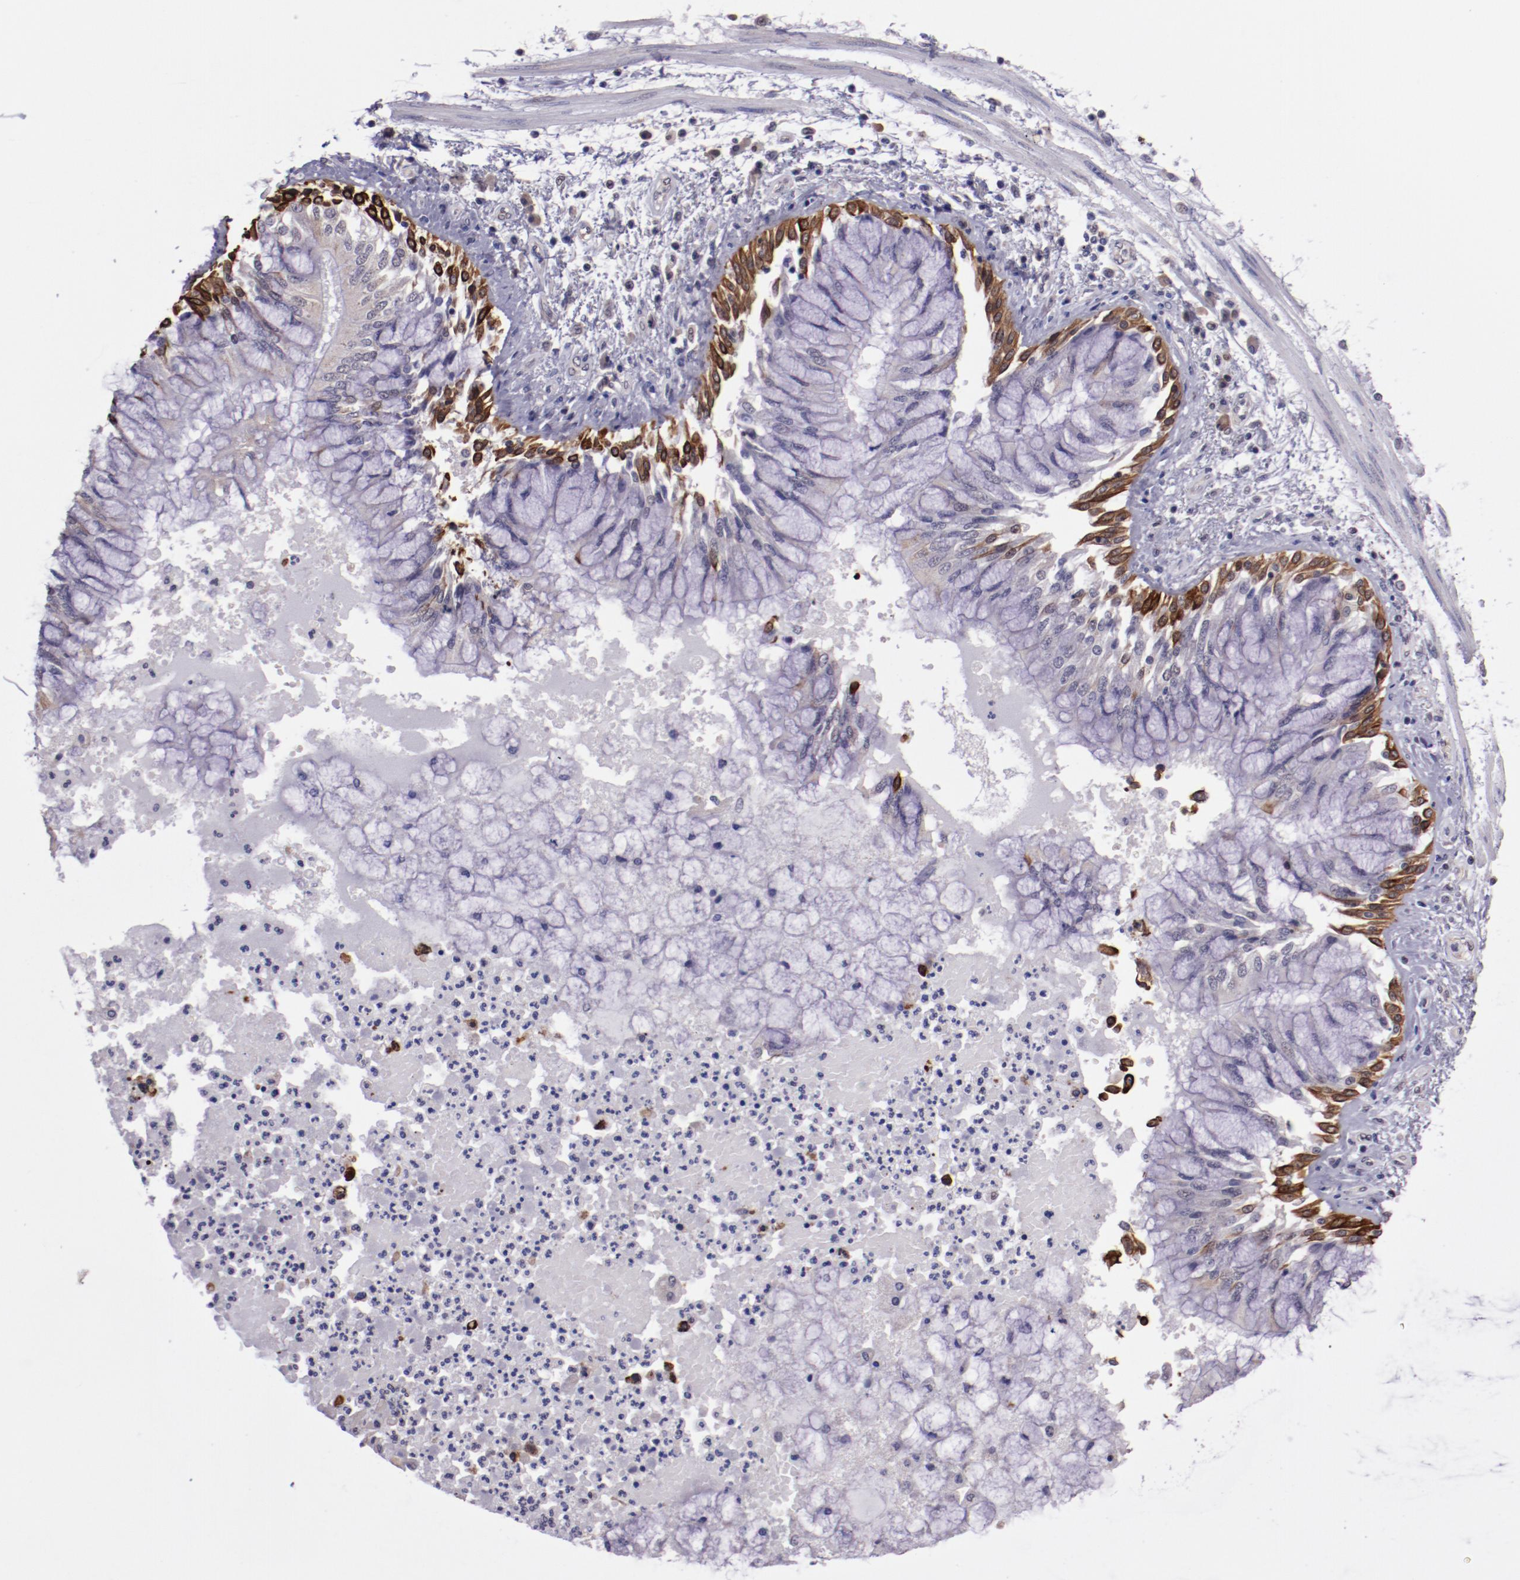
{"staining": {"intensity": "strong", "quantity": "<25%", "location": "cytoplasmic/membranous"}, "tissue": "bronchus", "cell_type": "Respiratory epithelial cells", "image_type": "normal", "snomed": [{"axis": "morphology", "description": "Normal tissue, NOS"}, {"axis": "topography", "description": "Cartilage tissue"}, {"axis": "topography", "description": "Bronchus"}, {"axis": "topography", "description": "Lung"}], "caption": "A micrograph of bronchus stained for a protein exhibits strong cytoplasmic/membranous brown staining in respiratory epithelial cells.", "gene": "ELF1", "patient": {"sex": "female", "age": 49}}